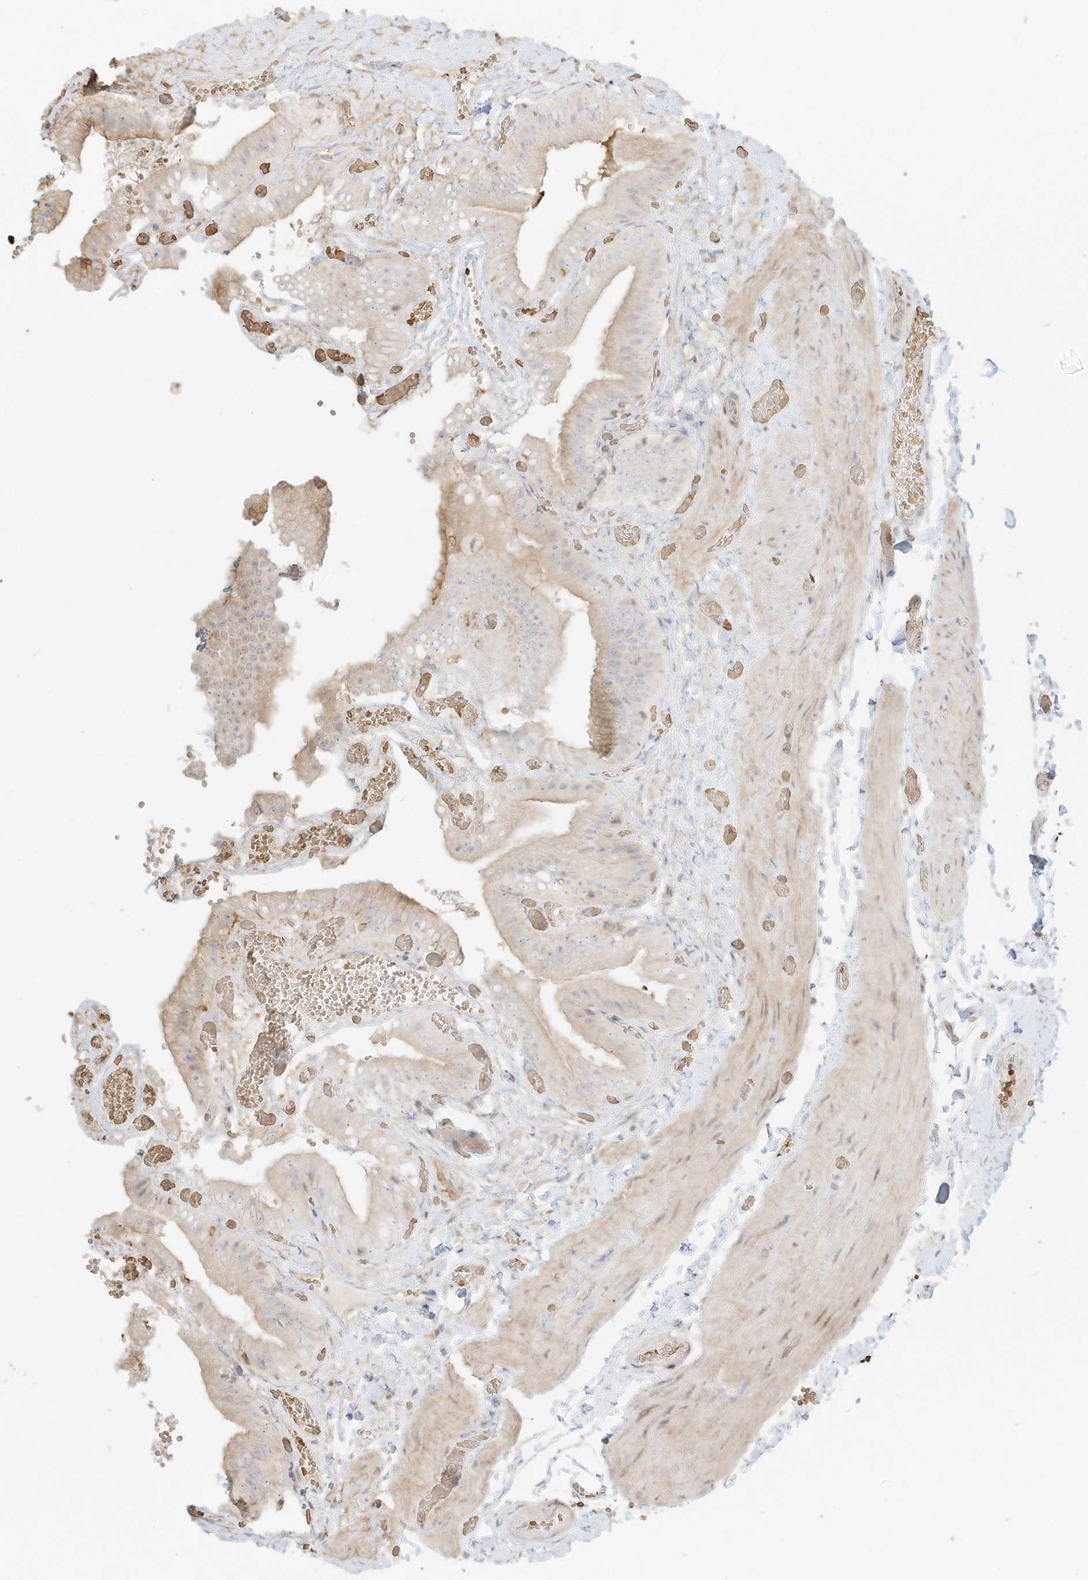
{"staining": {"intensity": "weak", "quantity": "25%-75%", "location": "cytoplasmic/membranous"}, "tissue": "gallbladder", "cell_type": "Glandular cells", "image_type": "normal", "snomed": [{"axis": "morphology", "description": "Normal tissue, NOS"}, {"axis": "topography", "description": "Gallbladder"}], "caption": "Benign gallbladder exhibits weak cytoplasmic/membranous expression in about 25%-75% of glandular cells, visualized by immunohistochemistry.", "gene": "OFD1", "patient": {"sex": "female", "age": 64}}